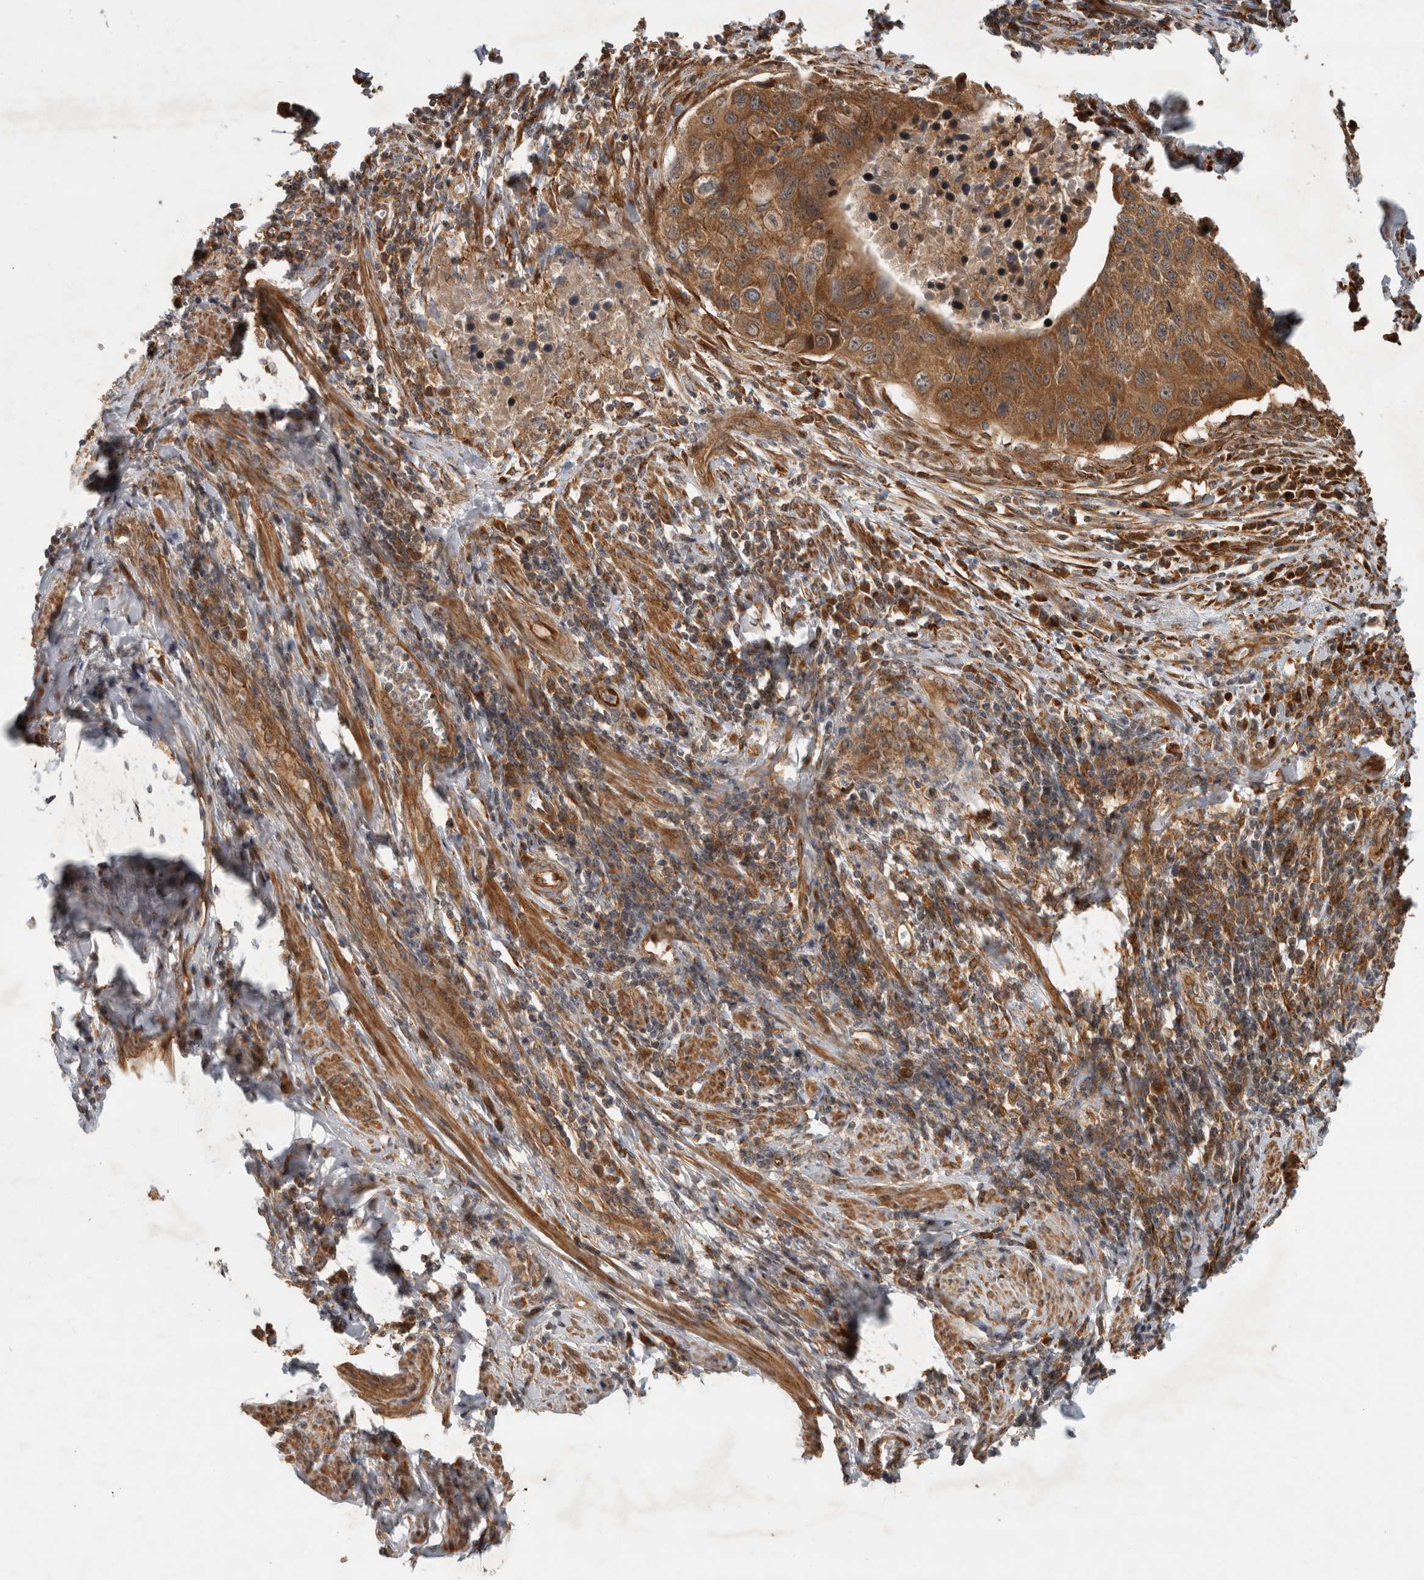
{"staining": {"intensity": "moderate", "quantity": ">75%", "location": "cytoplasmic/membranous"}, "tissue": "cervical cancer", "cell_type": "Tumor cells", "image_type": "cancer", "snomed": [{"axis": "morphology", "description": "Squamous cell carcinoma, NOS"}, {"axis": "topography", "description": "Cervix"}], "caption": "Approximately >75% of tumor cells in cervical cancer exhibit moderate cytoplasmic/membranous protein positivity as visualized by brown immunohistochemical staining.", "gene": "TUBD1", "patient": {"sex": "female", "age": 53}}